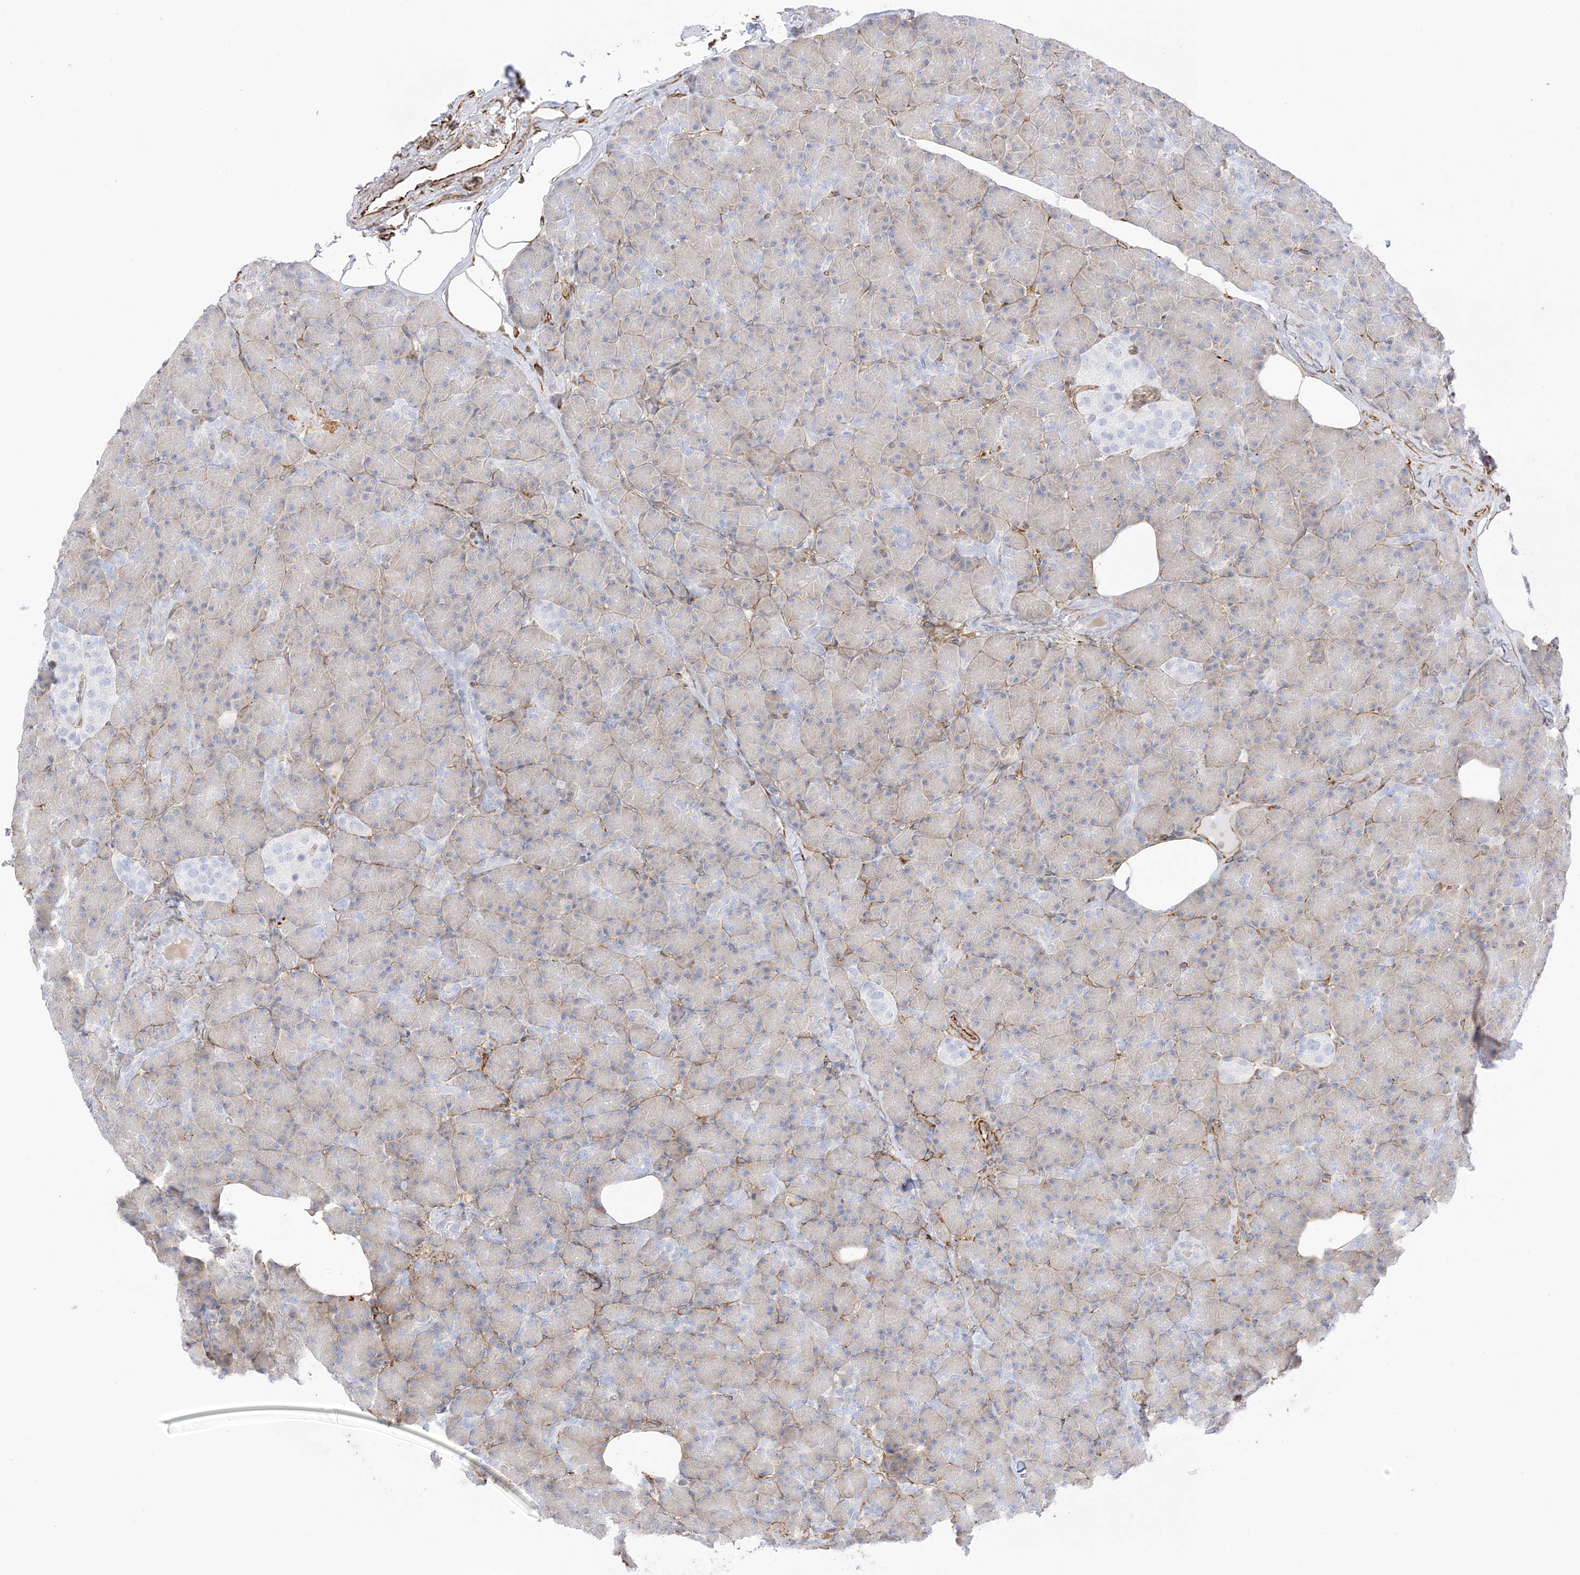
{"staining": {"intensity": "moderate", "quantity": "<25%", "location": "cytoplasmic/membranous"}, "tissue": "pancreas", "cell_type": "Exocrine glandular cells", "image_type": "normal", "snomed": [{"axis": "morphology", "description": "Normal tissue, NOS"}, {"axis": "topography", "description": "Pancreas"}], "caption": "Immunohistochemistry (IHC) of normal human pancreas shows low levels of moderate cytoplasmic/membranous expression in about <25% of exocrine glandular cells. (Brightfield microscopy of DAB IHC at high magnification).", "gene": "PID1", "patient": {"sex": "female", "age": 43}}